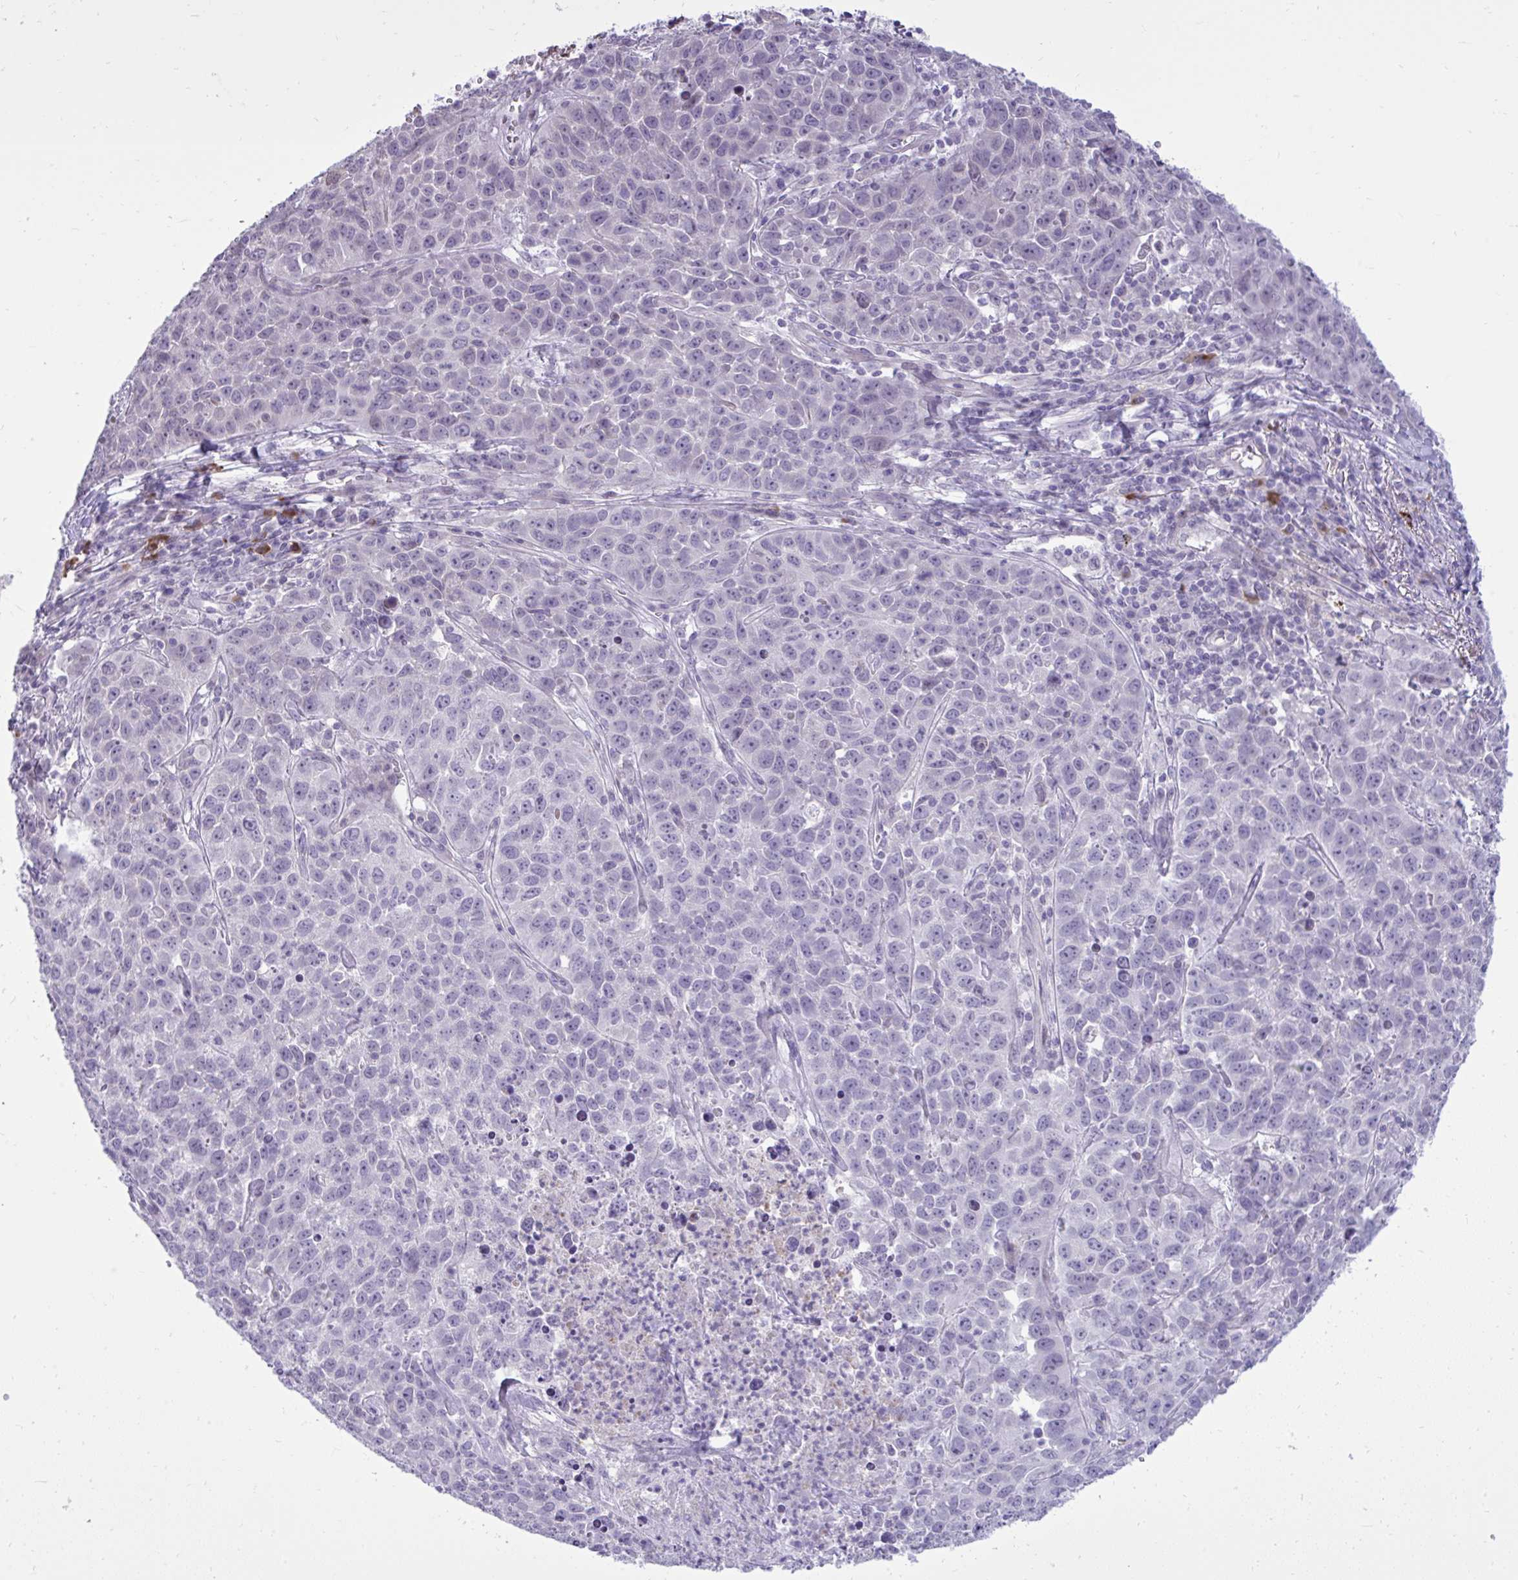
{"staining": {"intensity": "negative", "quantity": "none", "location": "none"}, "tissue": "lung cancer", "cell_type": "Tumor cells", "image_type": "cancer", "snomed": [{"axis": "morphology", "description": "Squamous cell carcinoma, NOS"}, {"axis": "topography", "description": "Lung"}], "caption": "There is no significant expression in tumor cells of lung cancer. (DAB (3,3'-diaminobenzidine) immunohistochemistry, high magnification).", "gene": "SPAG1", "patient": {"sex": "male", "age": 76}}